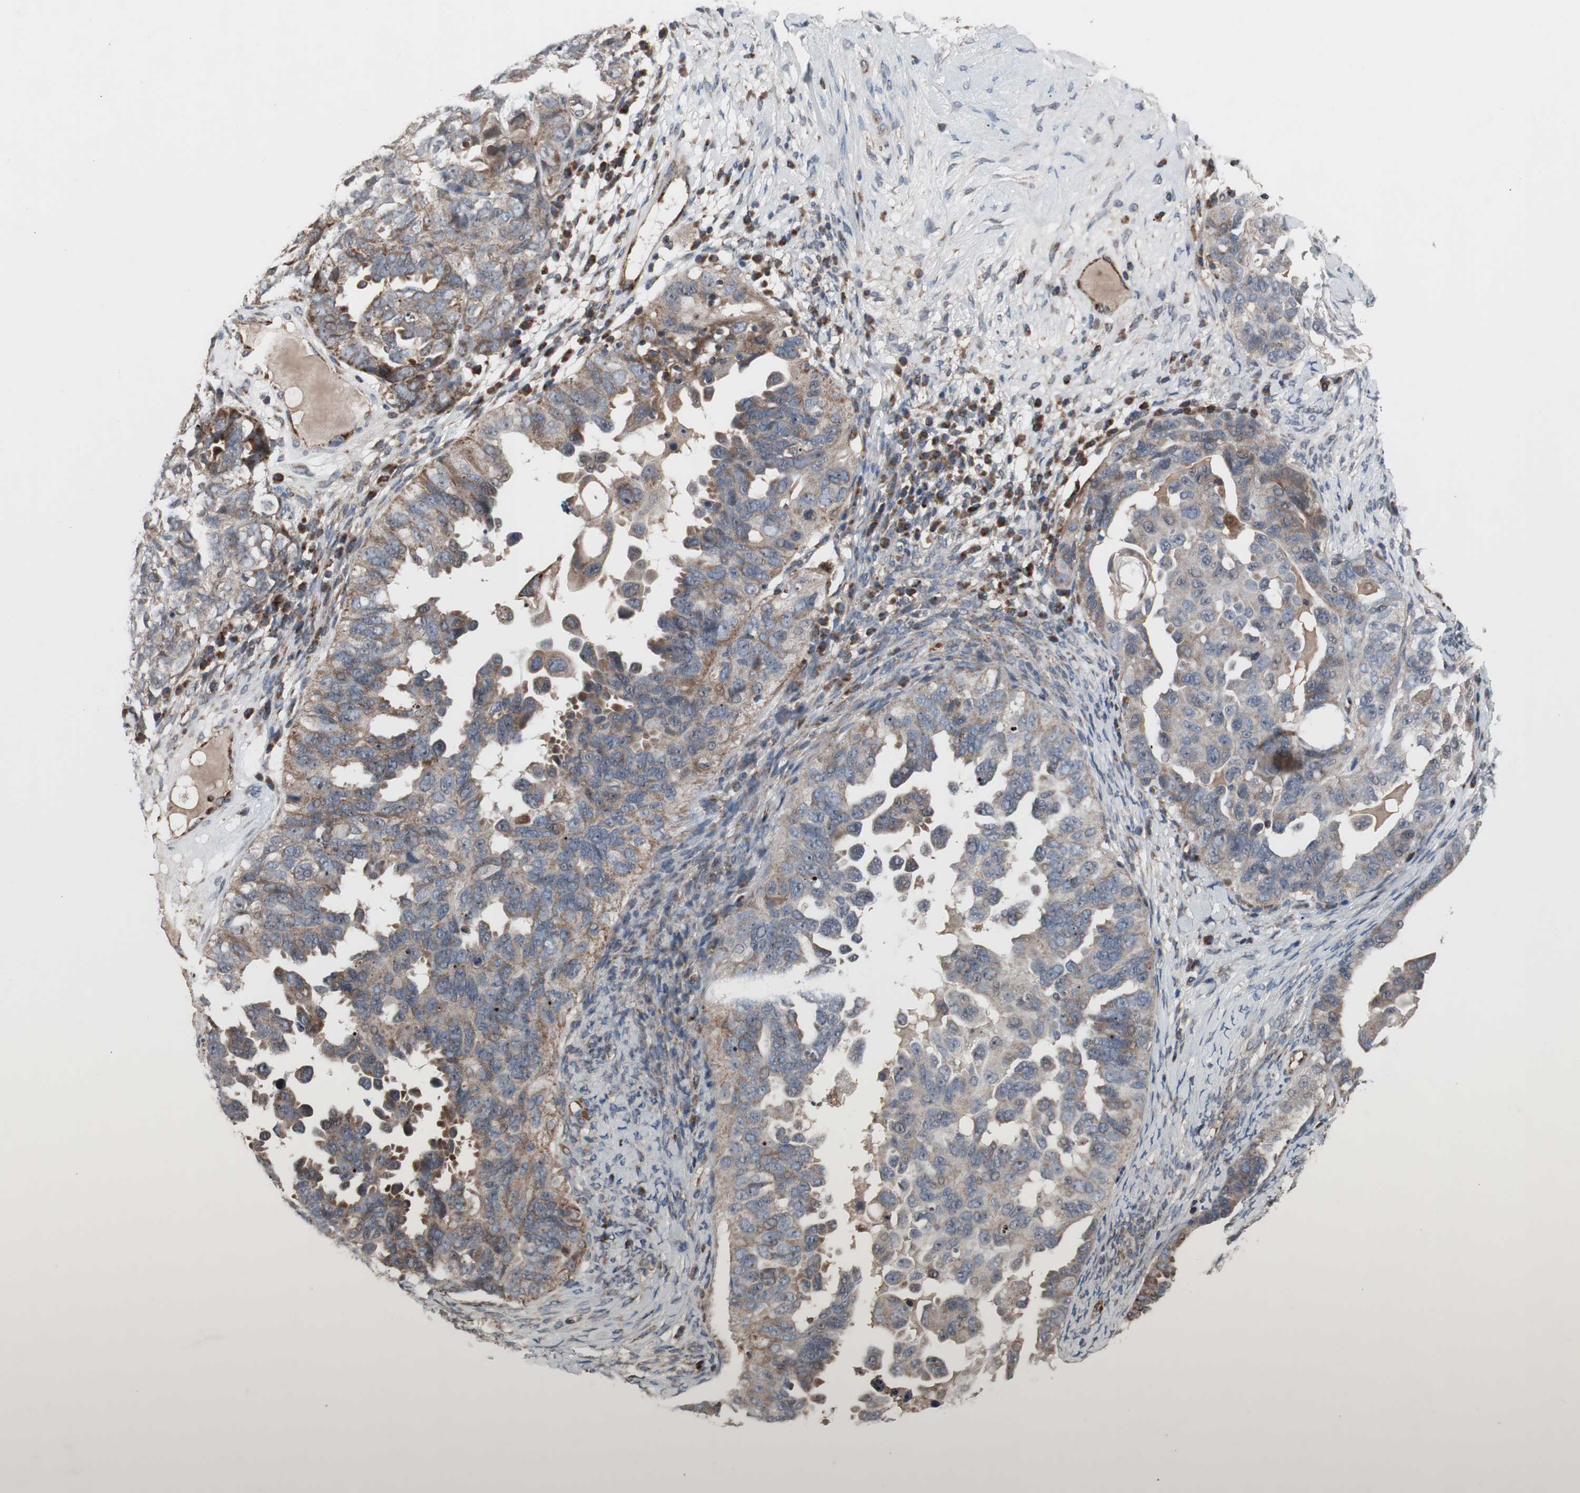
{"staining": {"intensity": "moderate", "quantity": ">75%", "location": "cytoplasmic/membranous"}, "tissue": "ovarian cancer", "cell_type": "Tumor cells", "image_type": "cancer", "snomed": [{"axis": "morphology", "description": "Cystadenocarcinoma, serous, NOS"}, {"axis": "topography", "description": "Ovary"}], "caption": "Human ovarian cancer (serous cystadenocarcinoma) stained with a protein marker reveals moderate staining in tumor cells.", "gene": "CPT1A", "patient": {"sex": "female", "age": 82}}